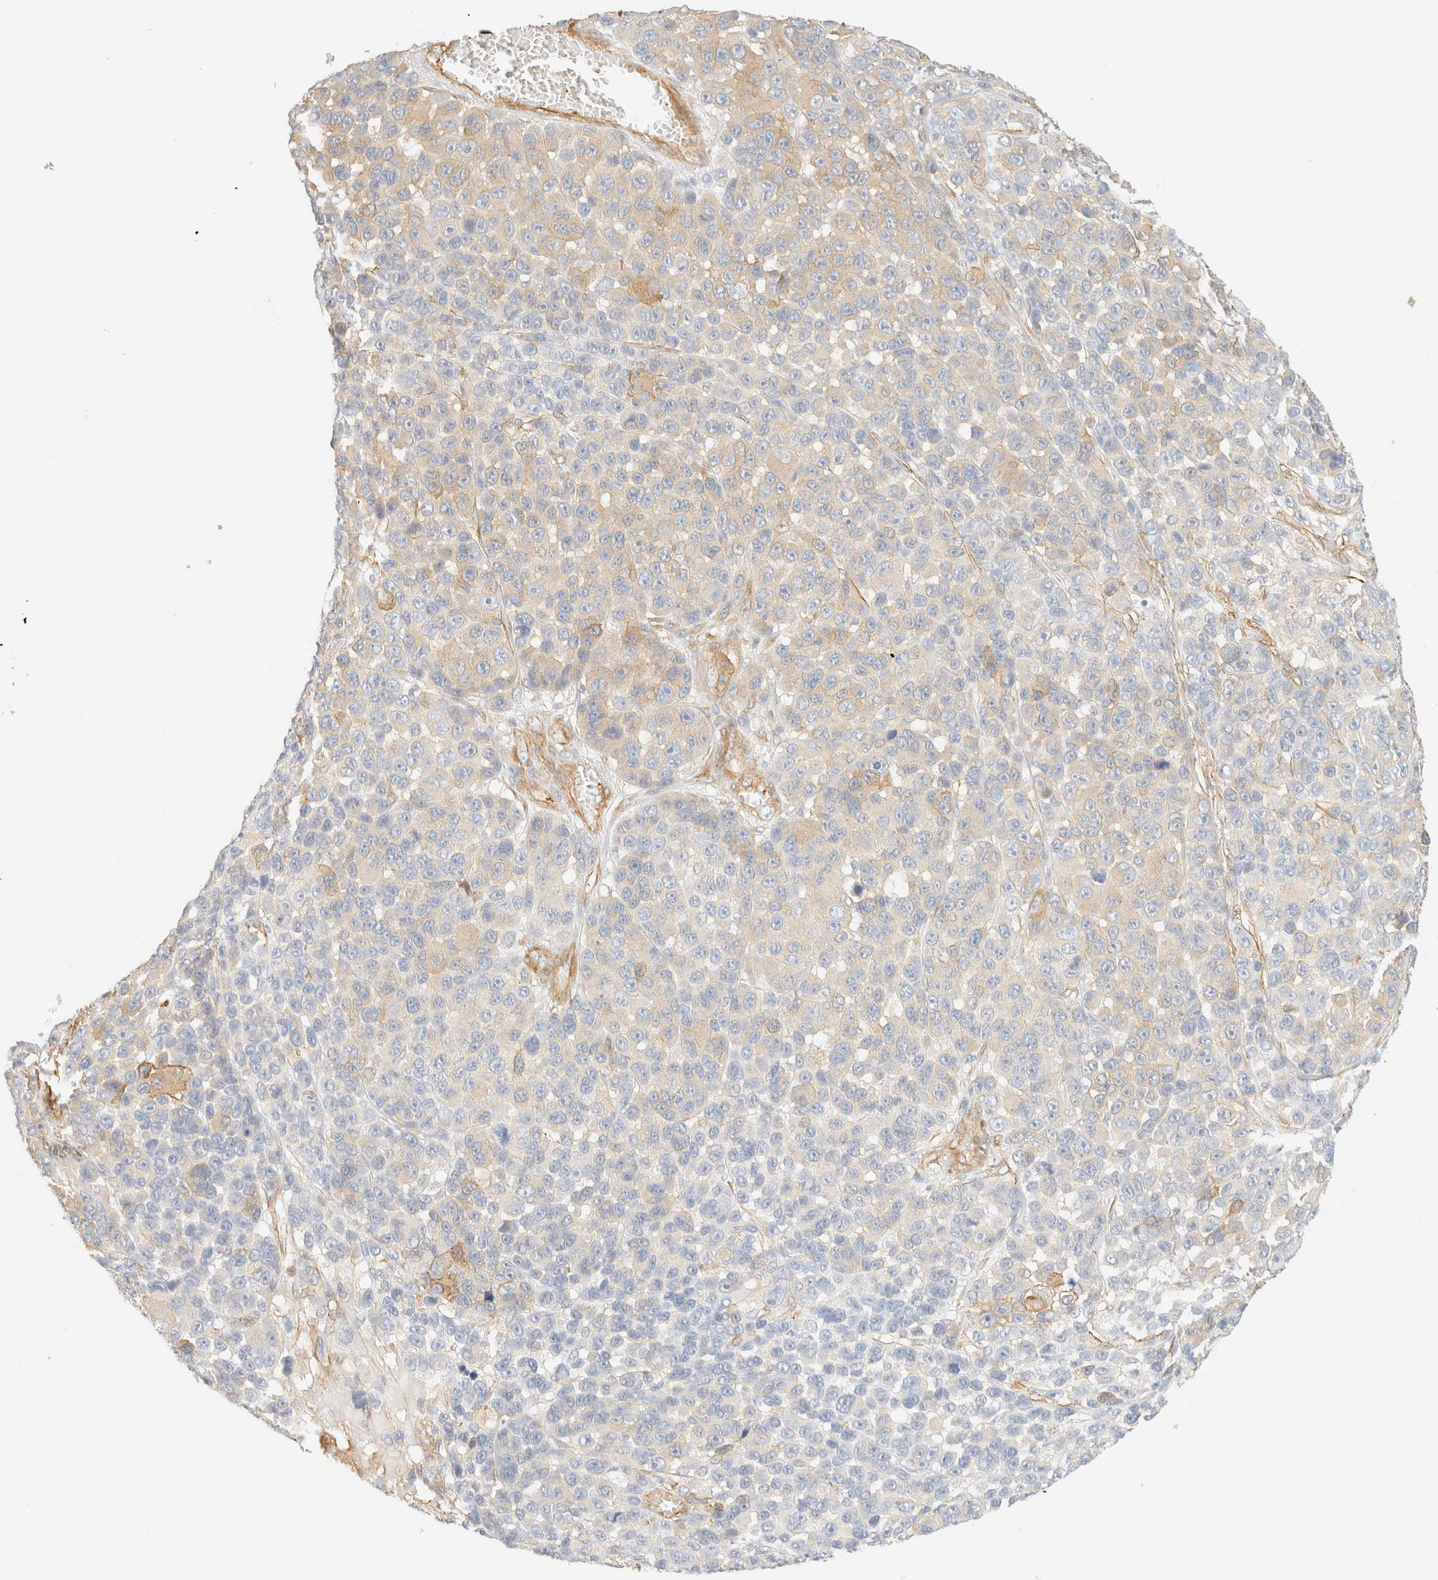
{"staining": {"intensity": "negative", "quantity": "none", "location": "none"}, "tissue": "melanoma", "cell_type": "Tumor cells", "image_type": "cancer", "snomed": [{"axis": "morphology", "description": "Malignant melanoma, NOS"}, {"axis": "topography", "description": "Skin"}], "caption": "There is no significant expression in tumor cells of malignant melanoma.", "gene": "OTOP2", "patient": {"sex": "male", "age": 53}}